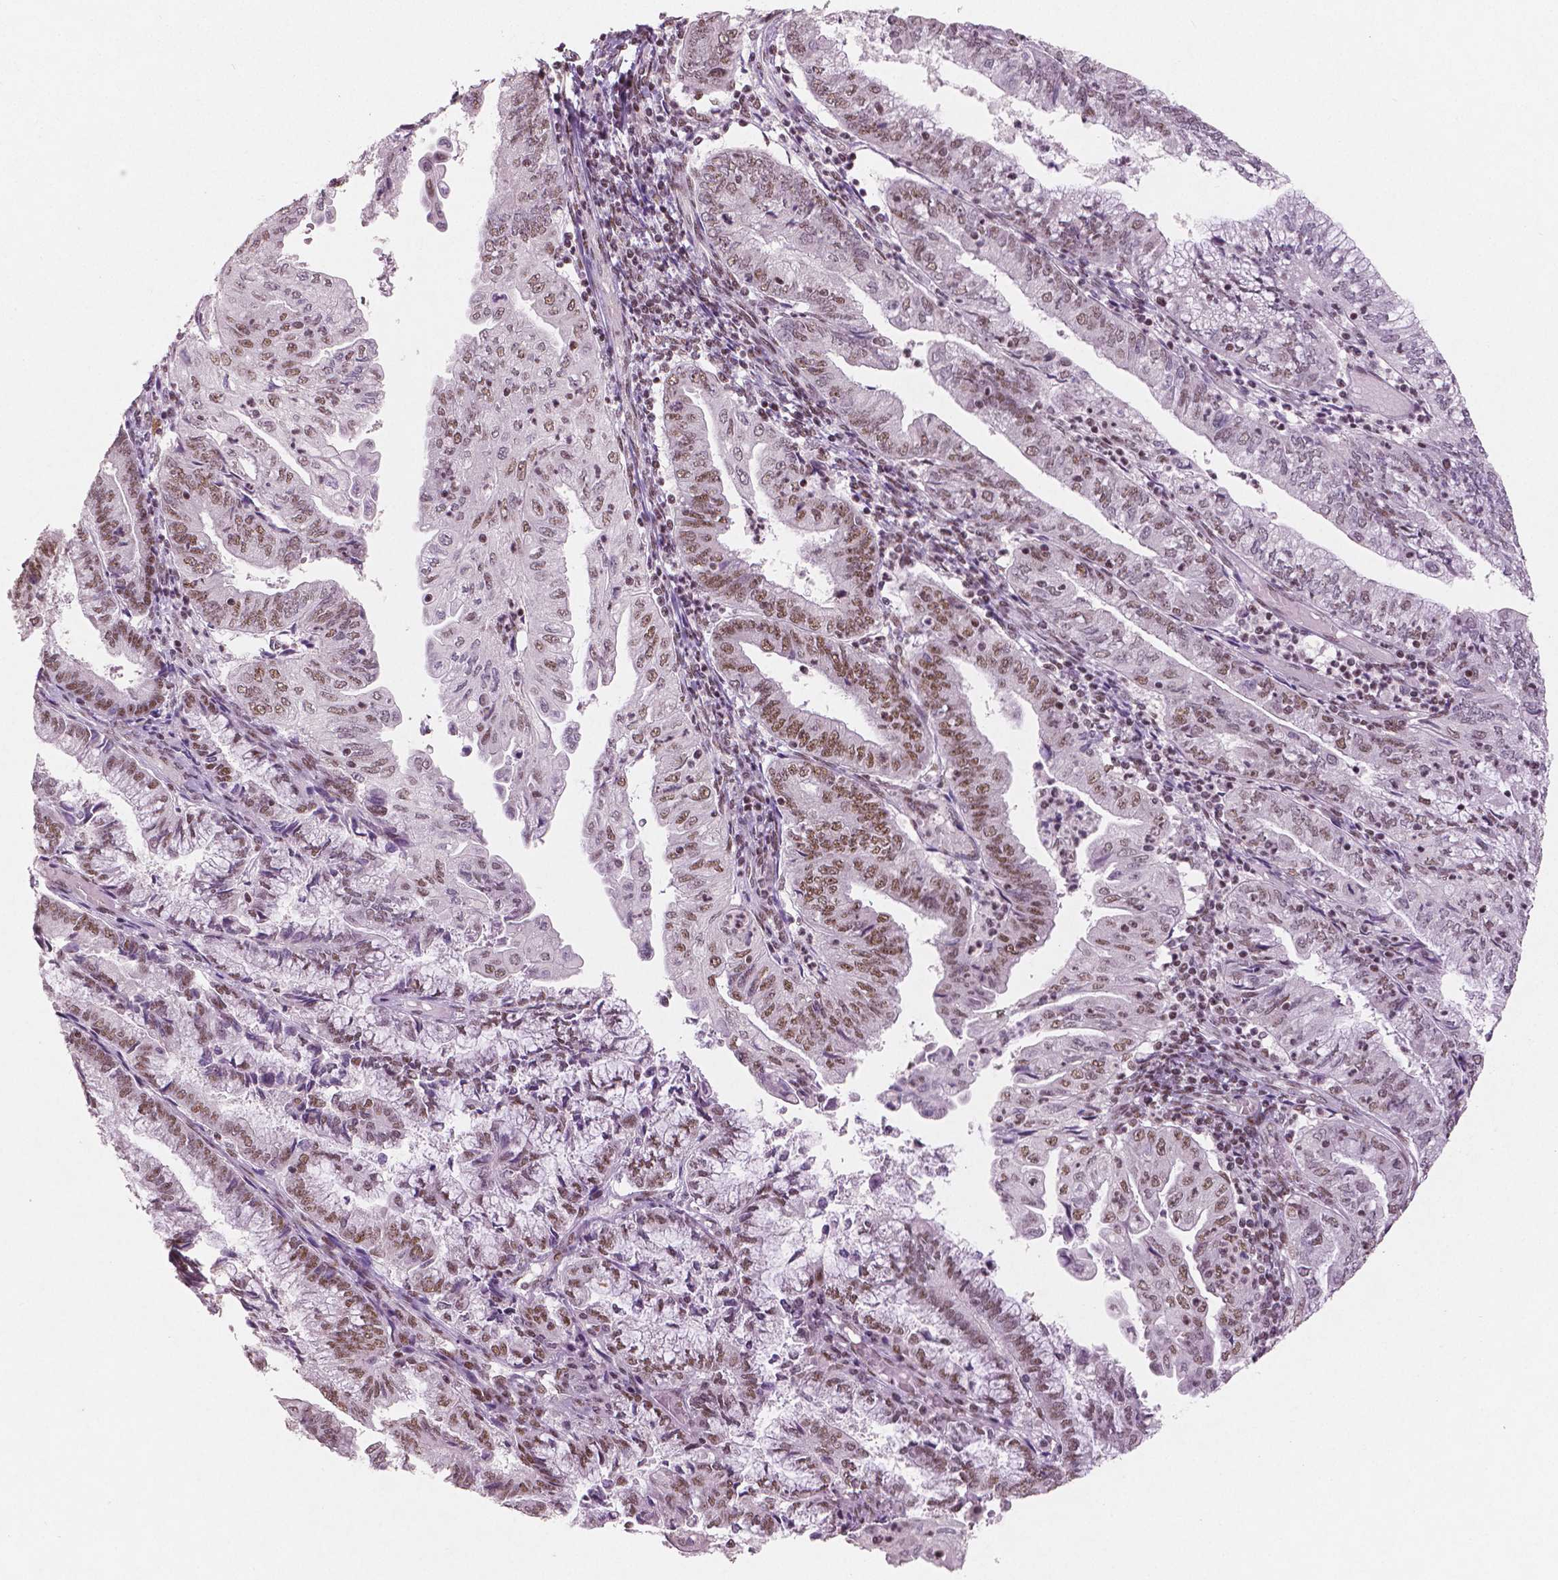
{"staining": {"intensity": "moderate", "quantity": ">75%", "location": "nuclear"}, "tissue": "endometrial cancer", "cell_type": "Tumor cells", "image_type": "cancer", "snomed": [{"axis": "morphology", "description": "Adenocarcinoma, NOS"}, {"axis": "topography", "description": "Endometrium"}], "caption": "The image shows staining of endometrial adenocarcinoma, revealing moderate nuclear protein expression (brown color) within tumor cells. Using DAB (brown) and hematoxylin (blue) stains, captured at high magnification using brightfield microscopy.", "gene": "BRD4", "patient": {"sex": "female", "age": 55}}